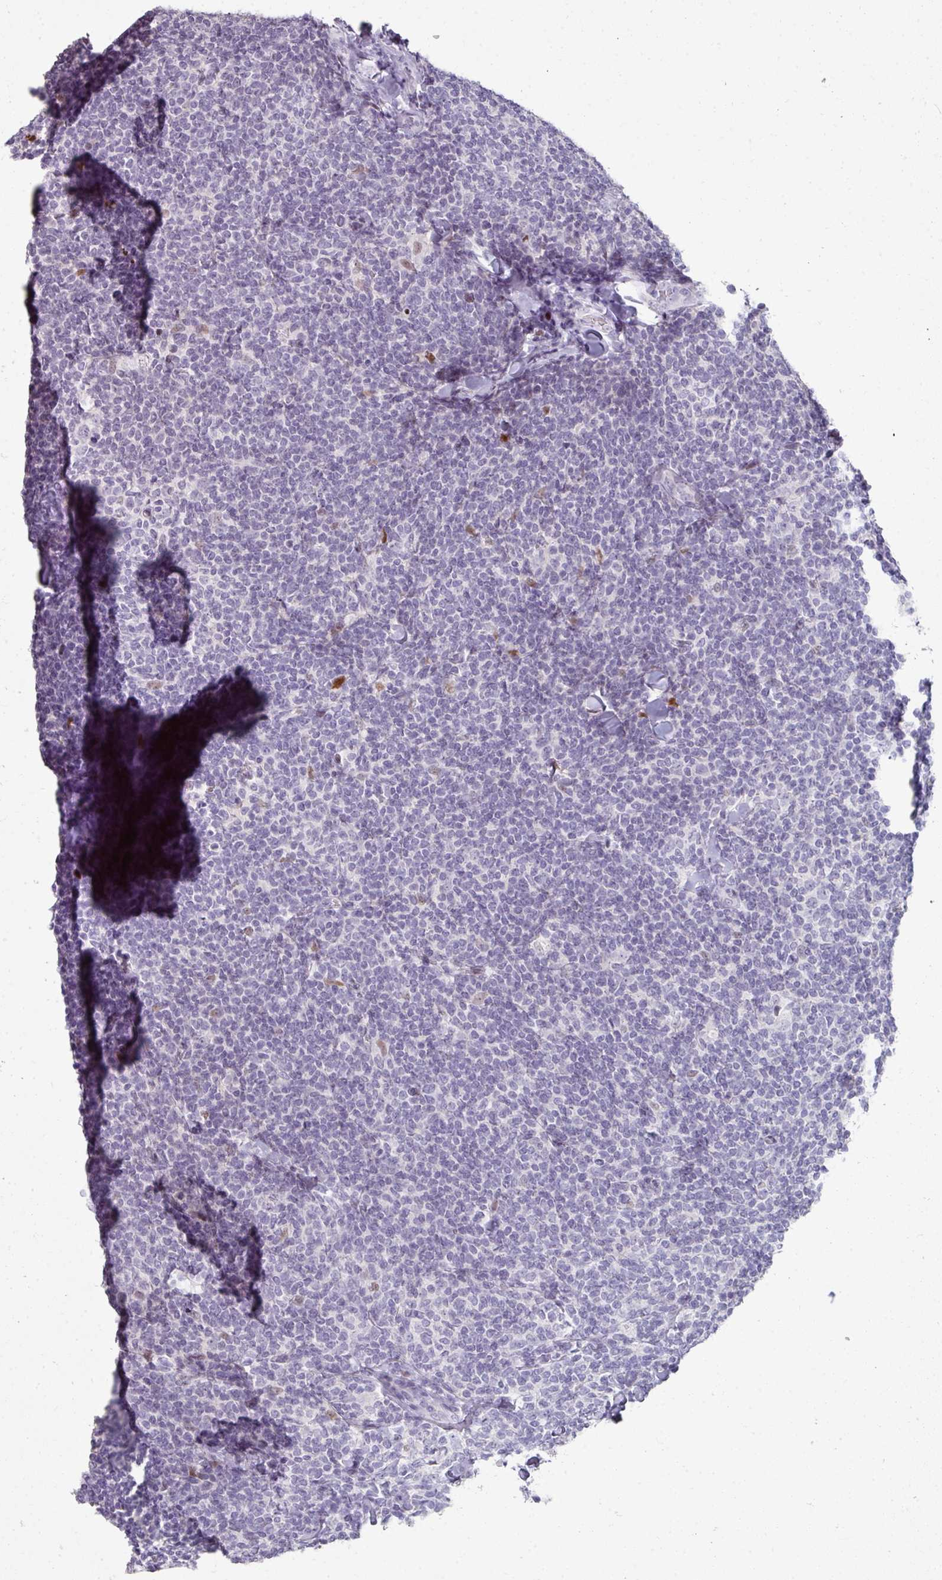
{"staining": {"intensity": "negative", "quantity": "none", "location": "none"}, "tissue": "lymphoma", "cell_type": "Tumor cells", "image_type": "cancer", "snomed": [{"axis": "morphology", "description": "Malignant lymphoma, non-Hodgkin's type, Low grade"}, {"axis": "topography", "description": "Lymph node"}], "caption": "Immunohistochemistry of low-grade malignant lymphoma, non-Hodgkin's type reveals no staining in tumor cells.", "gene": "GTF2H3", "patient": {"sex": "female", "age": 56}}